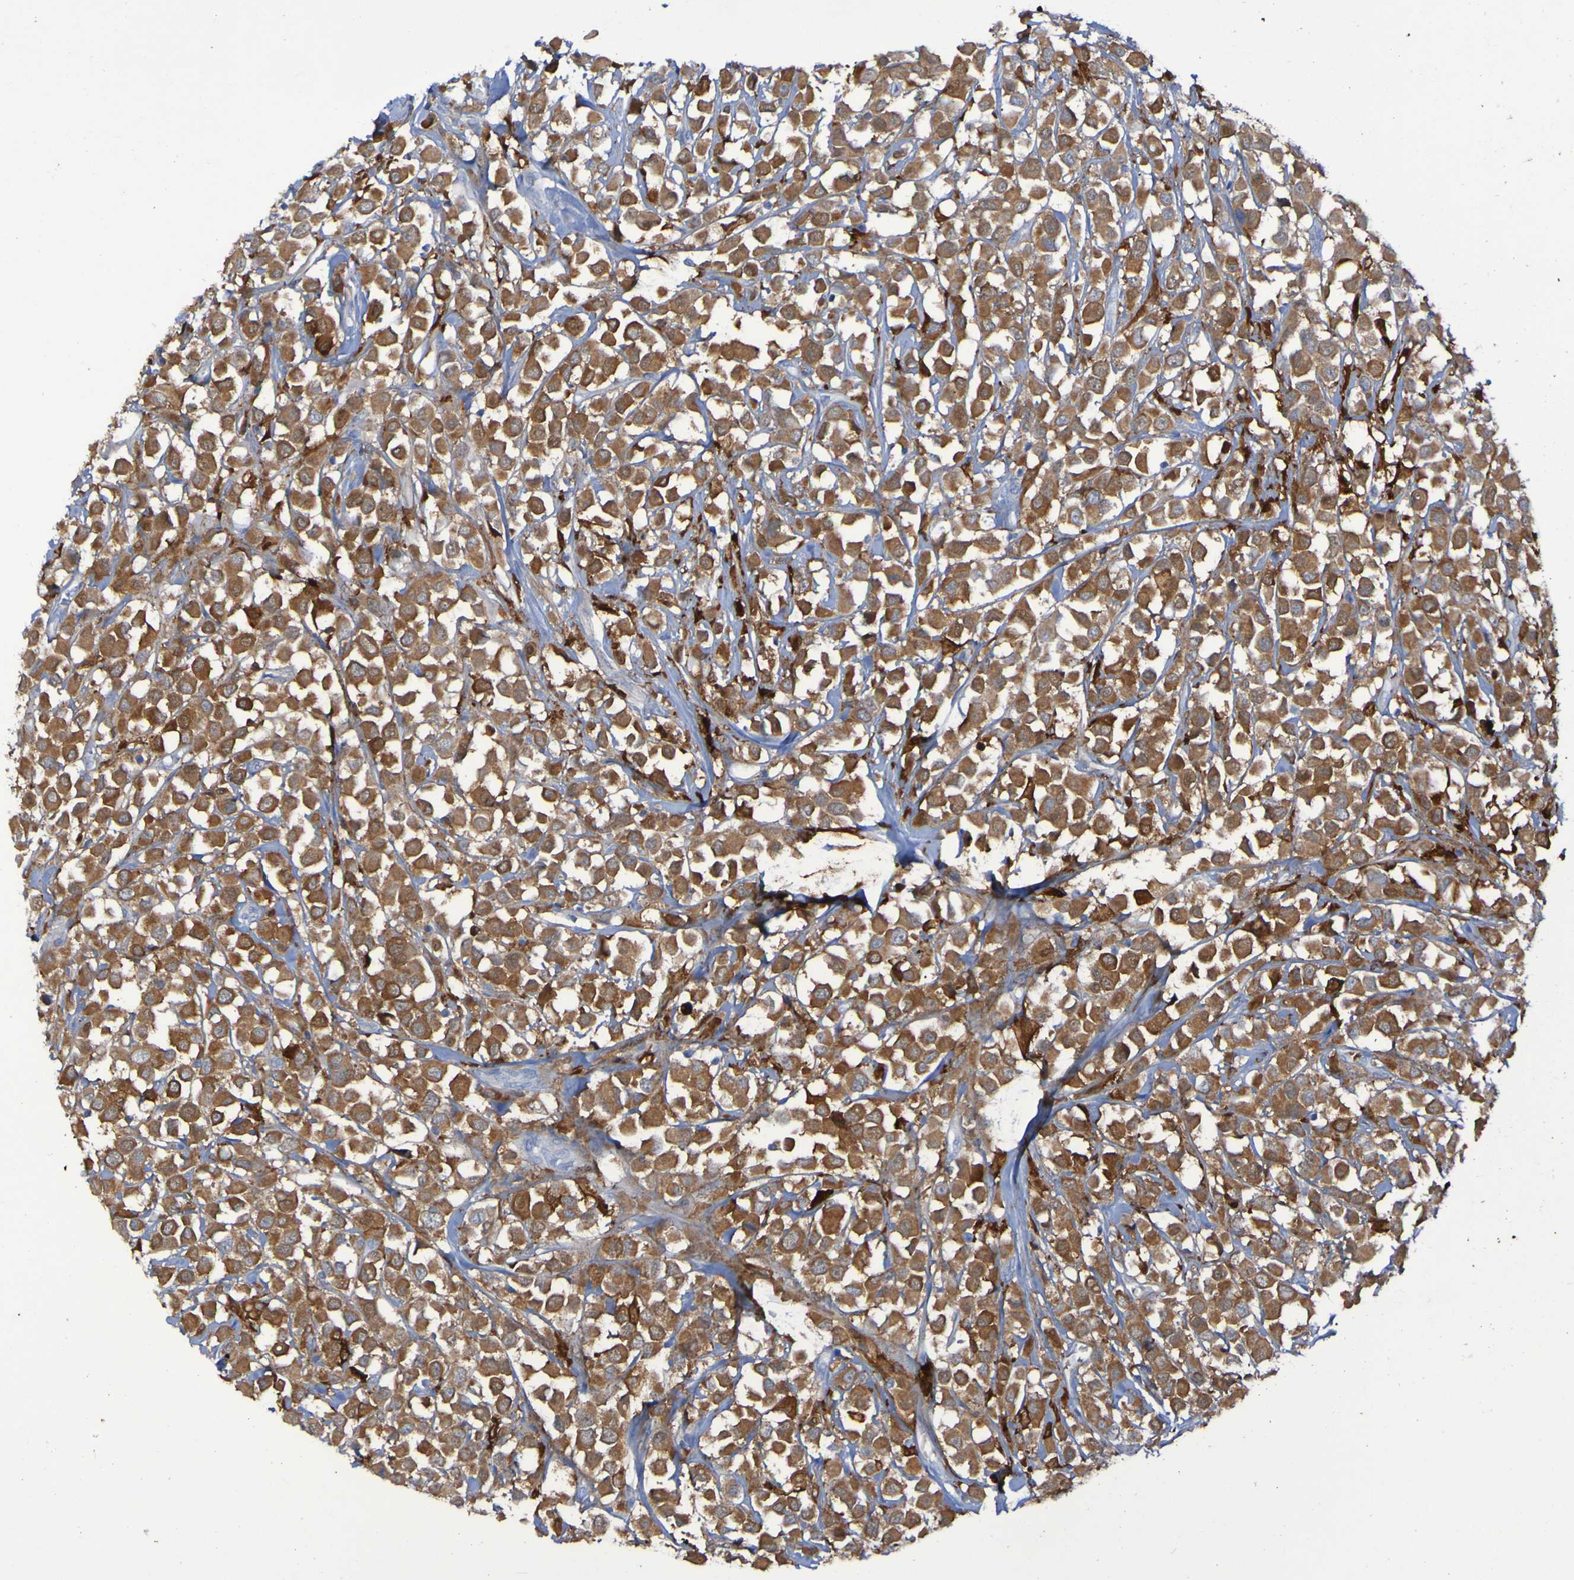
{"staining": {"intensity": "moderate", "quantity": ">75%", "location": "cytoplasmic/membranous"}, "tissue": "breast cancer", "cell_type": "Tumor cells", "image_type": "cancer", "snomed": [{"axis": "morphology", "description": "Duct carcinoma"}, {"axis": "topography", "description": "Breast"}], "caption": "Breast cancer tissue demonstrates moderate cytoplasmic/membranous positivity in approximately >75% of tumor cells", "gene": "MPPE1", "patient": {"sex": "female", "age": 61}}